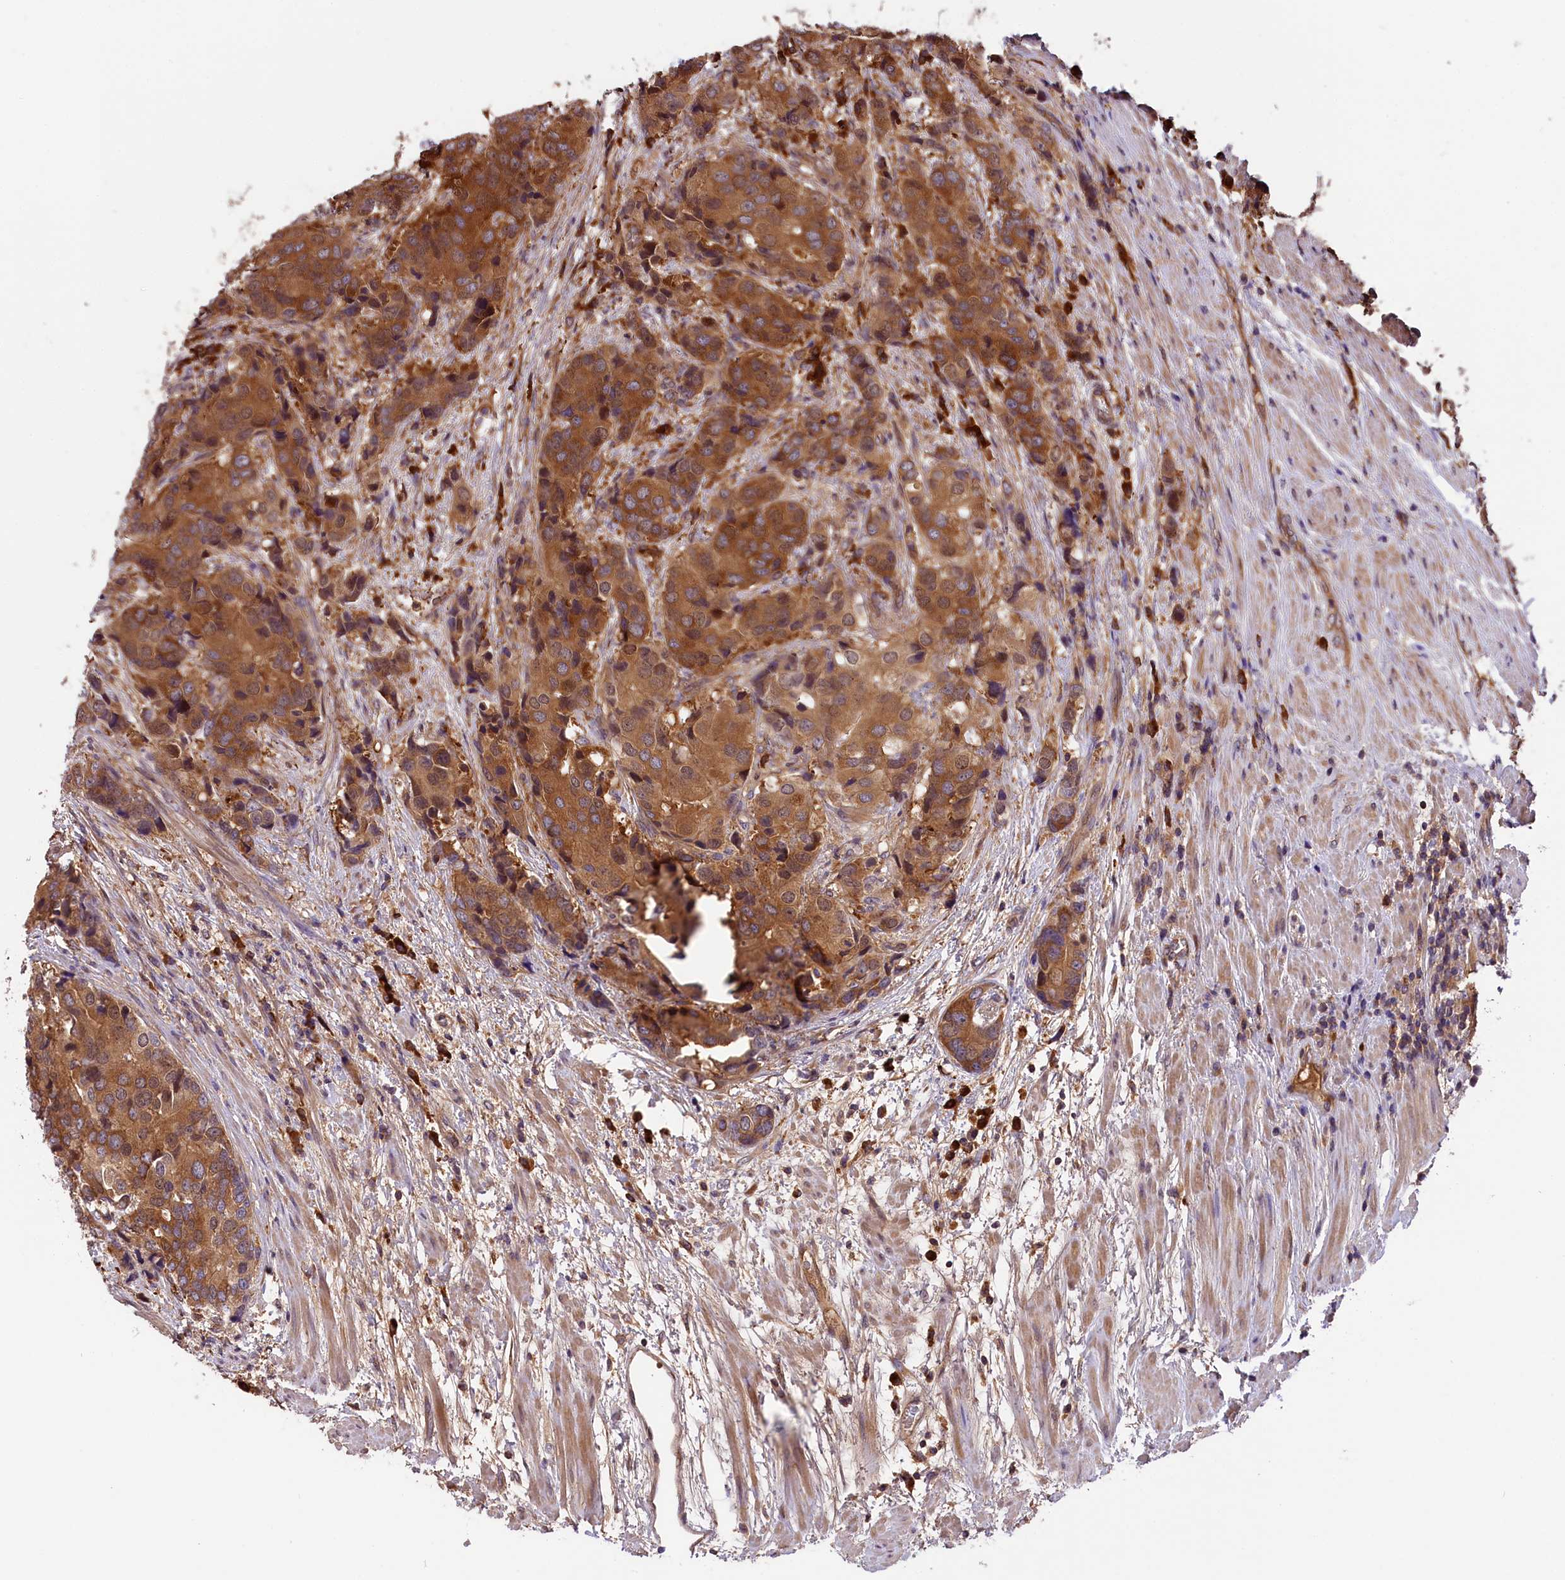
{"staining": {"intensity": "moderate", "quantity": ">75%", "location": "cytoplasmic/membranous"}, "tissue": "prostate cancer", "cell_type": "Tumor cells", "image_type": "cancer", "snomed": [{"axis": "morphology", "description": "Adenocarcinoma, High grade"}, {"axis": "topography", "description": "Prostate"}], "caption": "Adenocarcinoma (high-grade) (prostate) stained with a protein marker shows moderate staining in tumor cells.", "gene": "SETD6", "patient": {"sex": "male", "age": 62}}